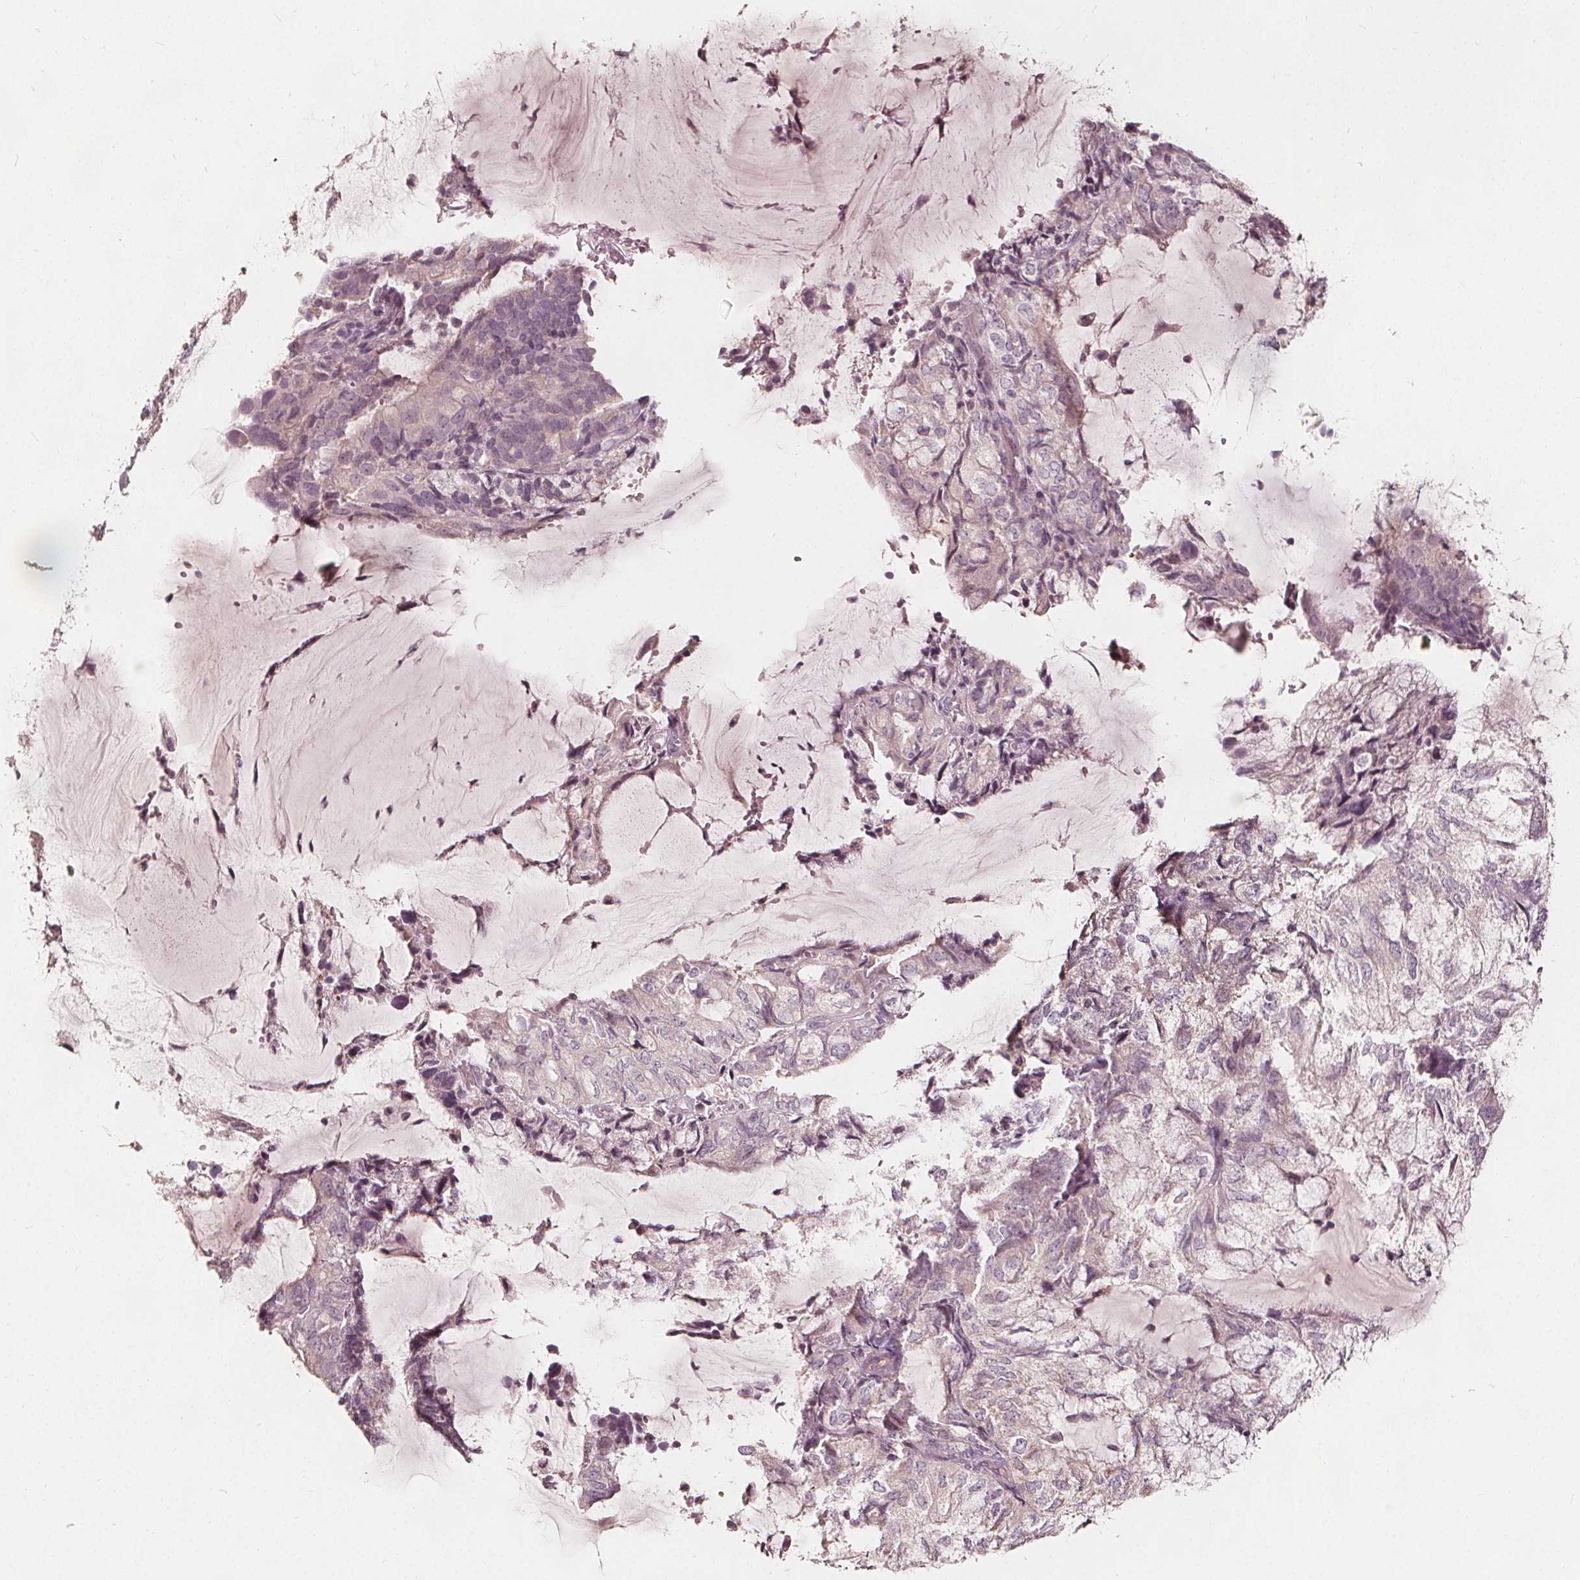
{"staining": {"intensity": "weak", "quantity": "<25%", "location": "cytoplasmic/membranous"}, "tissue": "endometrial cancer", "cell_type": "Tumor cells", "image_type": "cancer", "snomed": [{"axis": "morphology", "description": "Adenocarcinoma, NOS"}, {"axis": "topography", "description": "Endometrium"}], "caption": "The IHC photomicrograph has no significant staining in tumor cells of endometrial adenocarcinoma tissue. Brightfield microscopy of IHC stained with DAB (brown) and hematoxylin (blue), captured at high magnification.", "gene": "NPC1L1", "patient": {"sex": "female", "age": 81}}